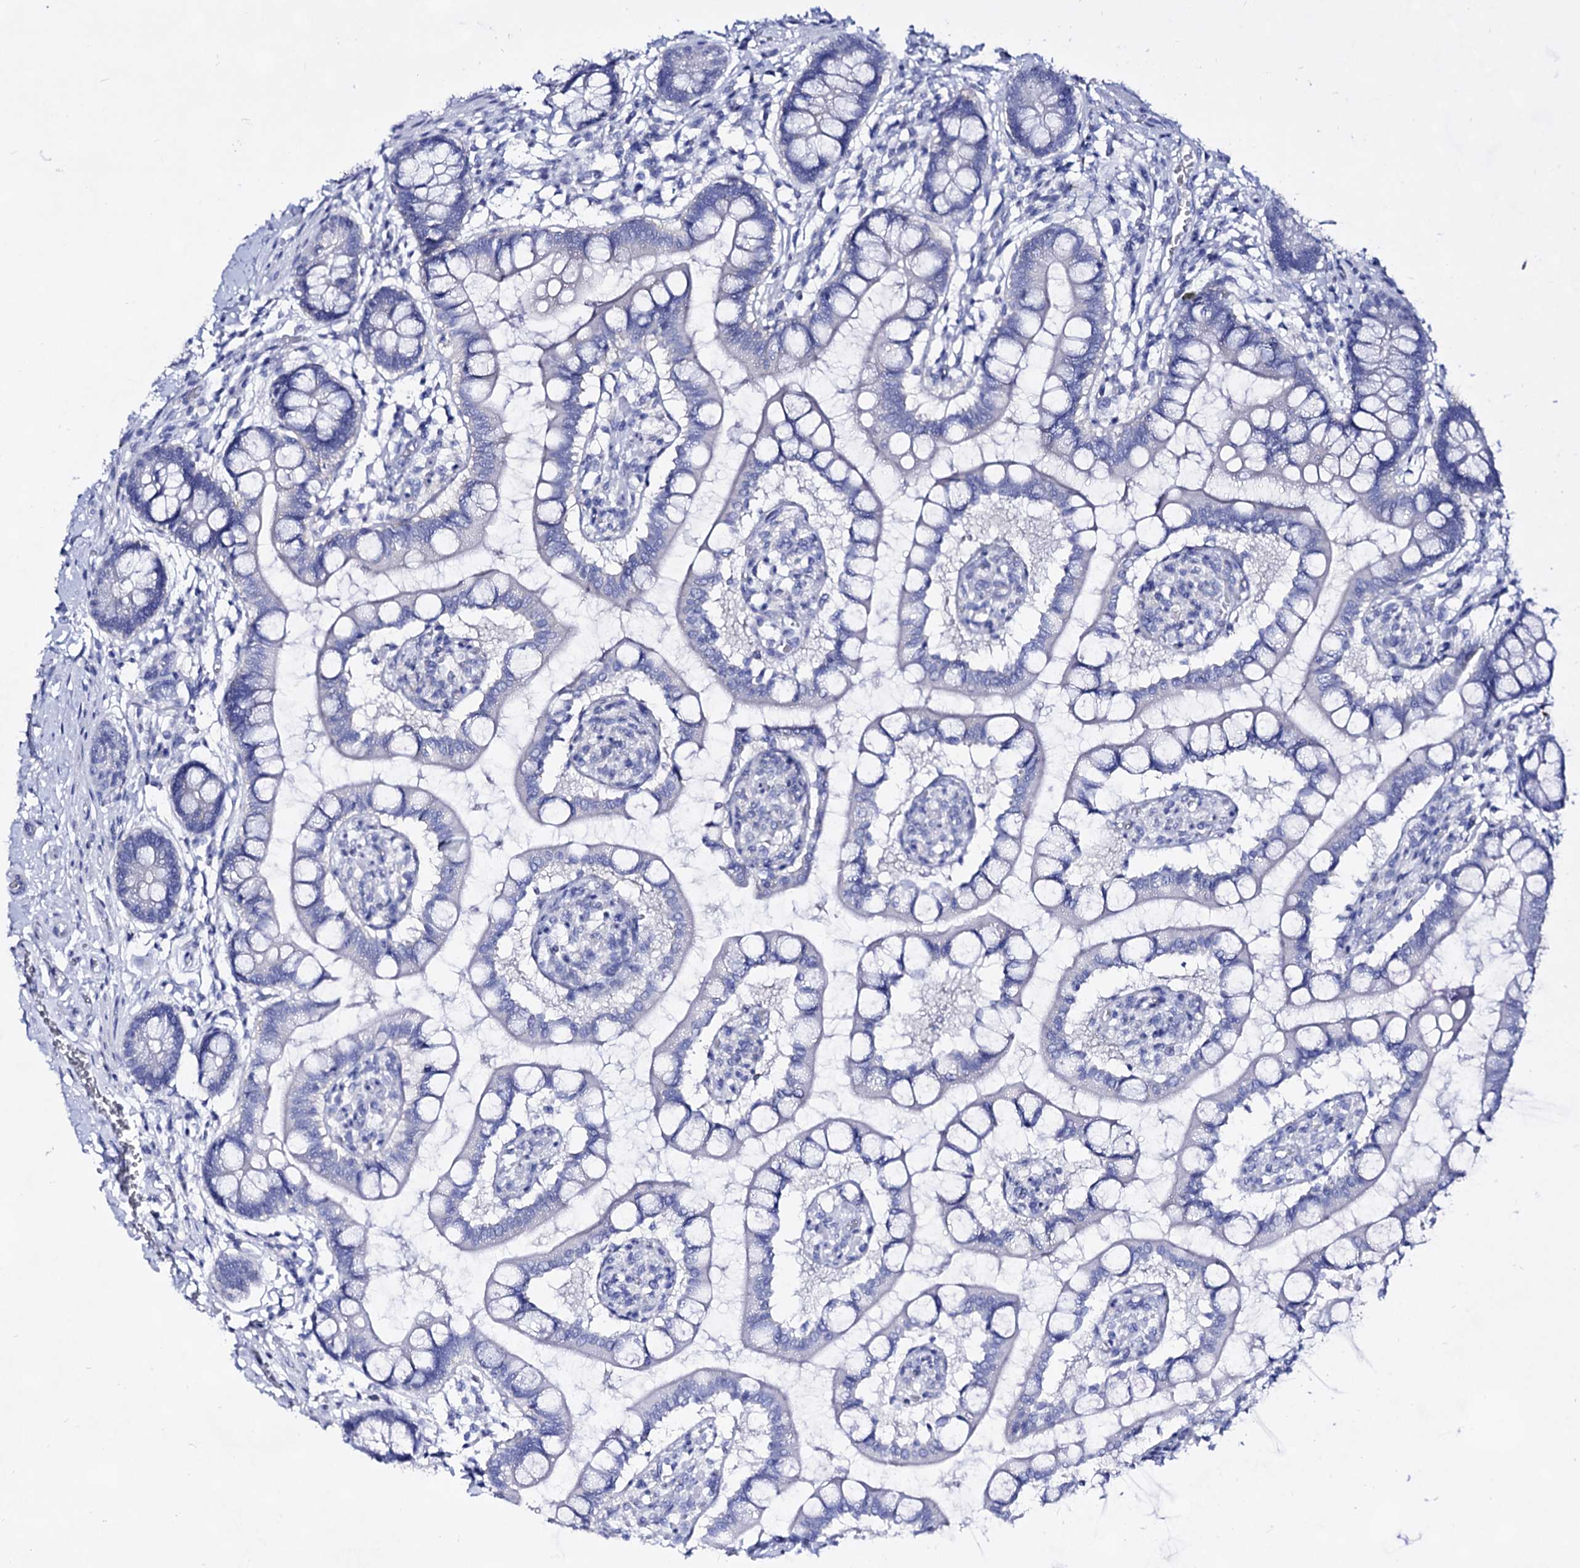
{"staining": {"intensity": "negative", "quantity": "none", "location": "none"}, "tissue": "small intestine", "cell_type": "Glandular cells", "image_type": "normal", "snomed": [{"axis": "morphology", "description": "Normal tissue, NOS"}, {"axis": "topography", "description": "Small intestine"}], "caption": "Immunohistochemistry of unremarkable small intestine demonstrates no staining in glandular cells.", "gene": "PLIN1", "patient": {"sex": "male", "age": 52}}